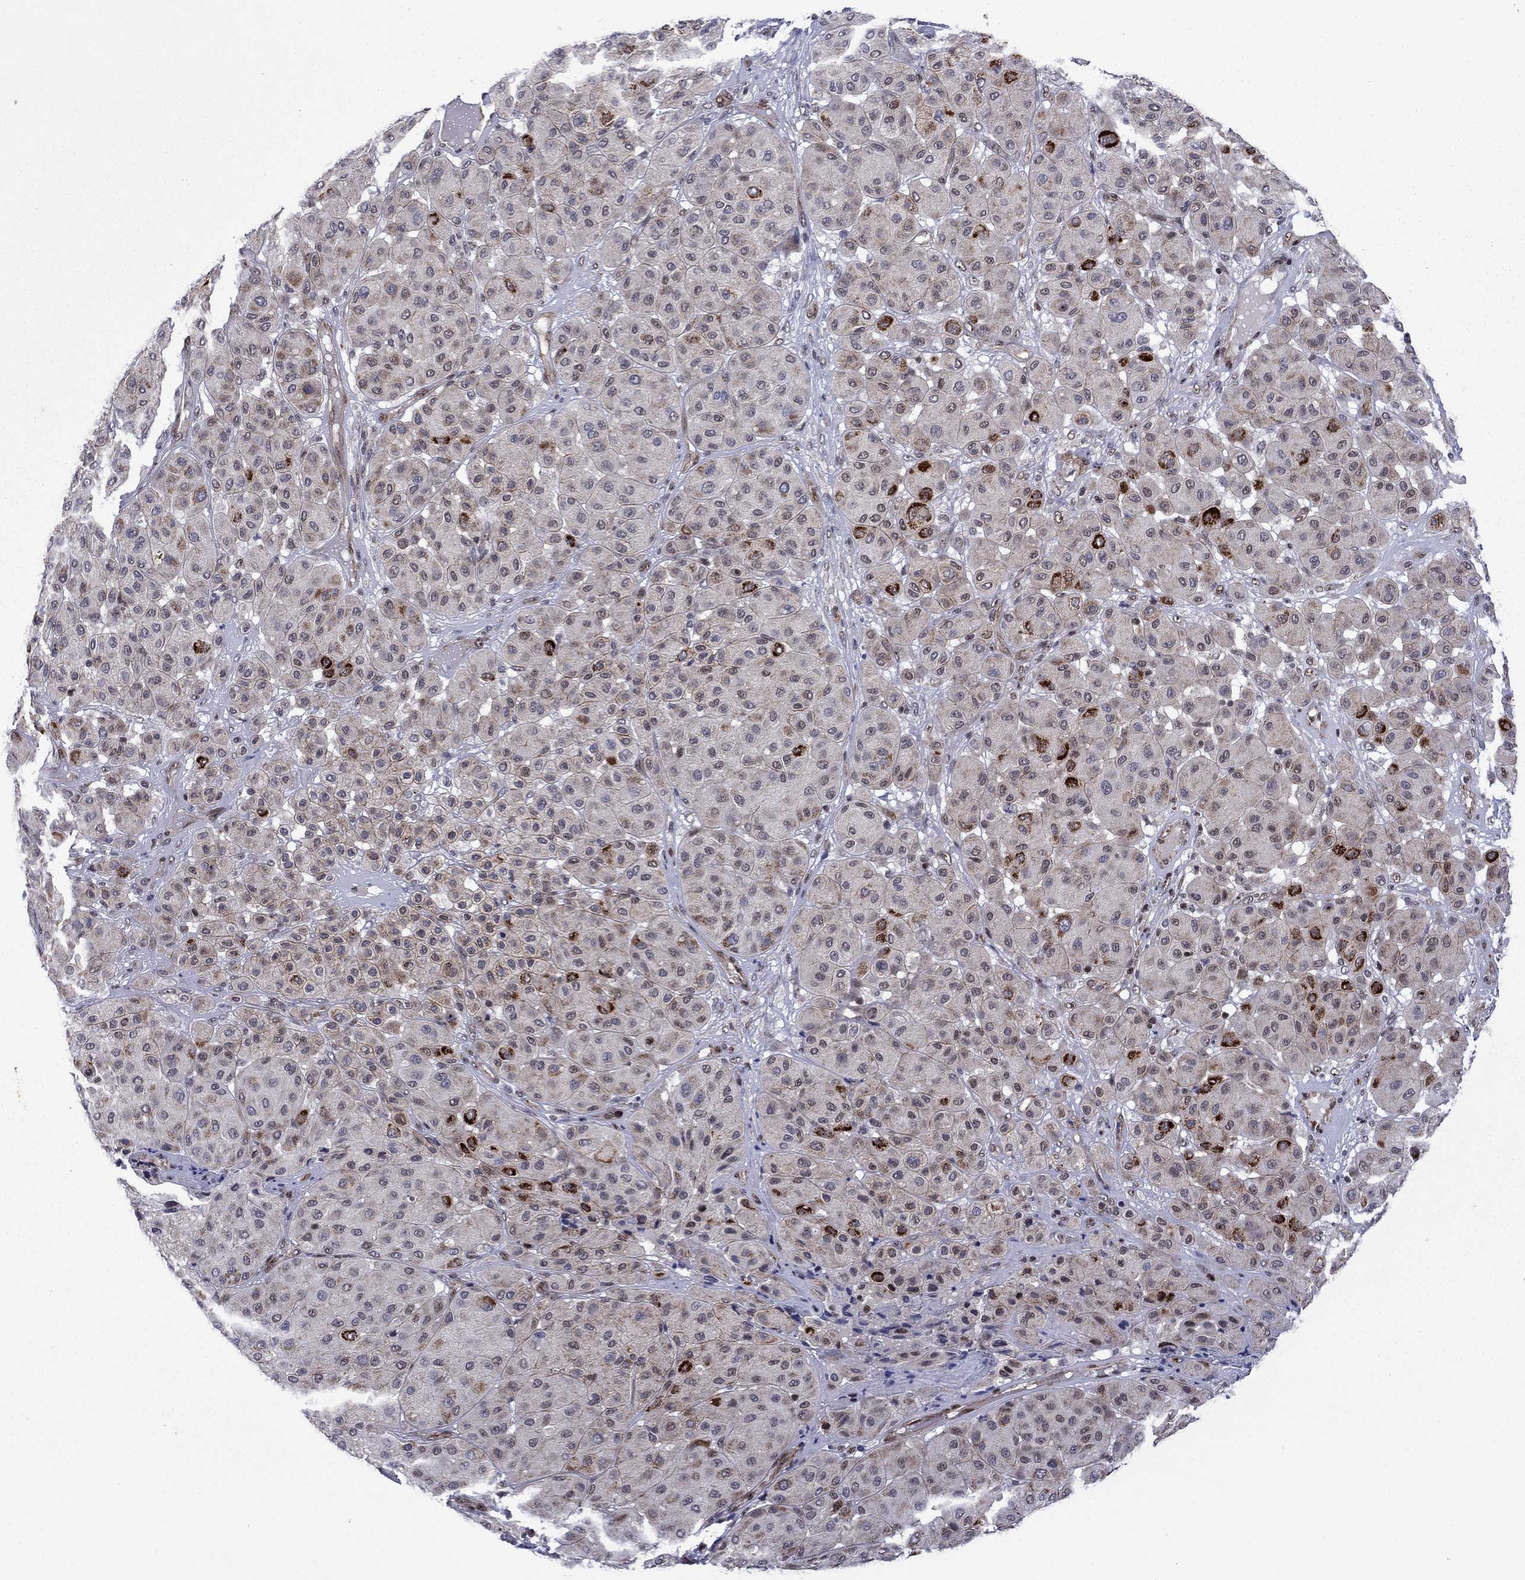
{"staining": {"intensity": "strong", "quantity": "<25%", "location": "cytoplasmic/membranous"}, "tissue": "melanoma", "cell_type": "Tumor cells", "image_type": "cancer", "snomed": [{"axis": "morphology", "description": "Malignant melanoma, Metastatic site"}, {"axis": "topography", "description": "Smooth muscle"}], "caption": "Malignant melanoma (metastatic site) stained with DAB IHC shows medium levels of strong cytoplasmic/membranous staining in about <25% of tumor cells. (brown staining indicates protein expression, while blue staining denotes nuclei).", "gene": "SURF2", "patient": {"sex": "male", "age": 41}}